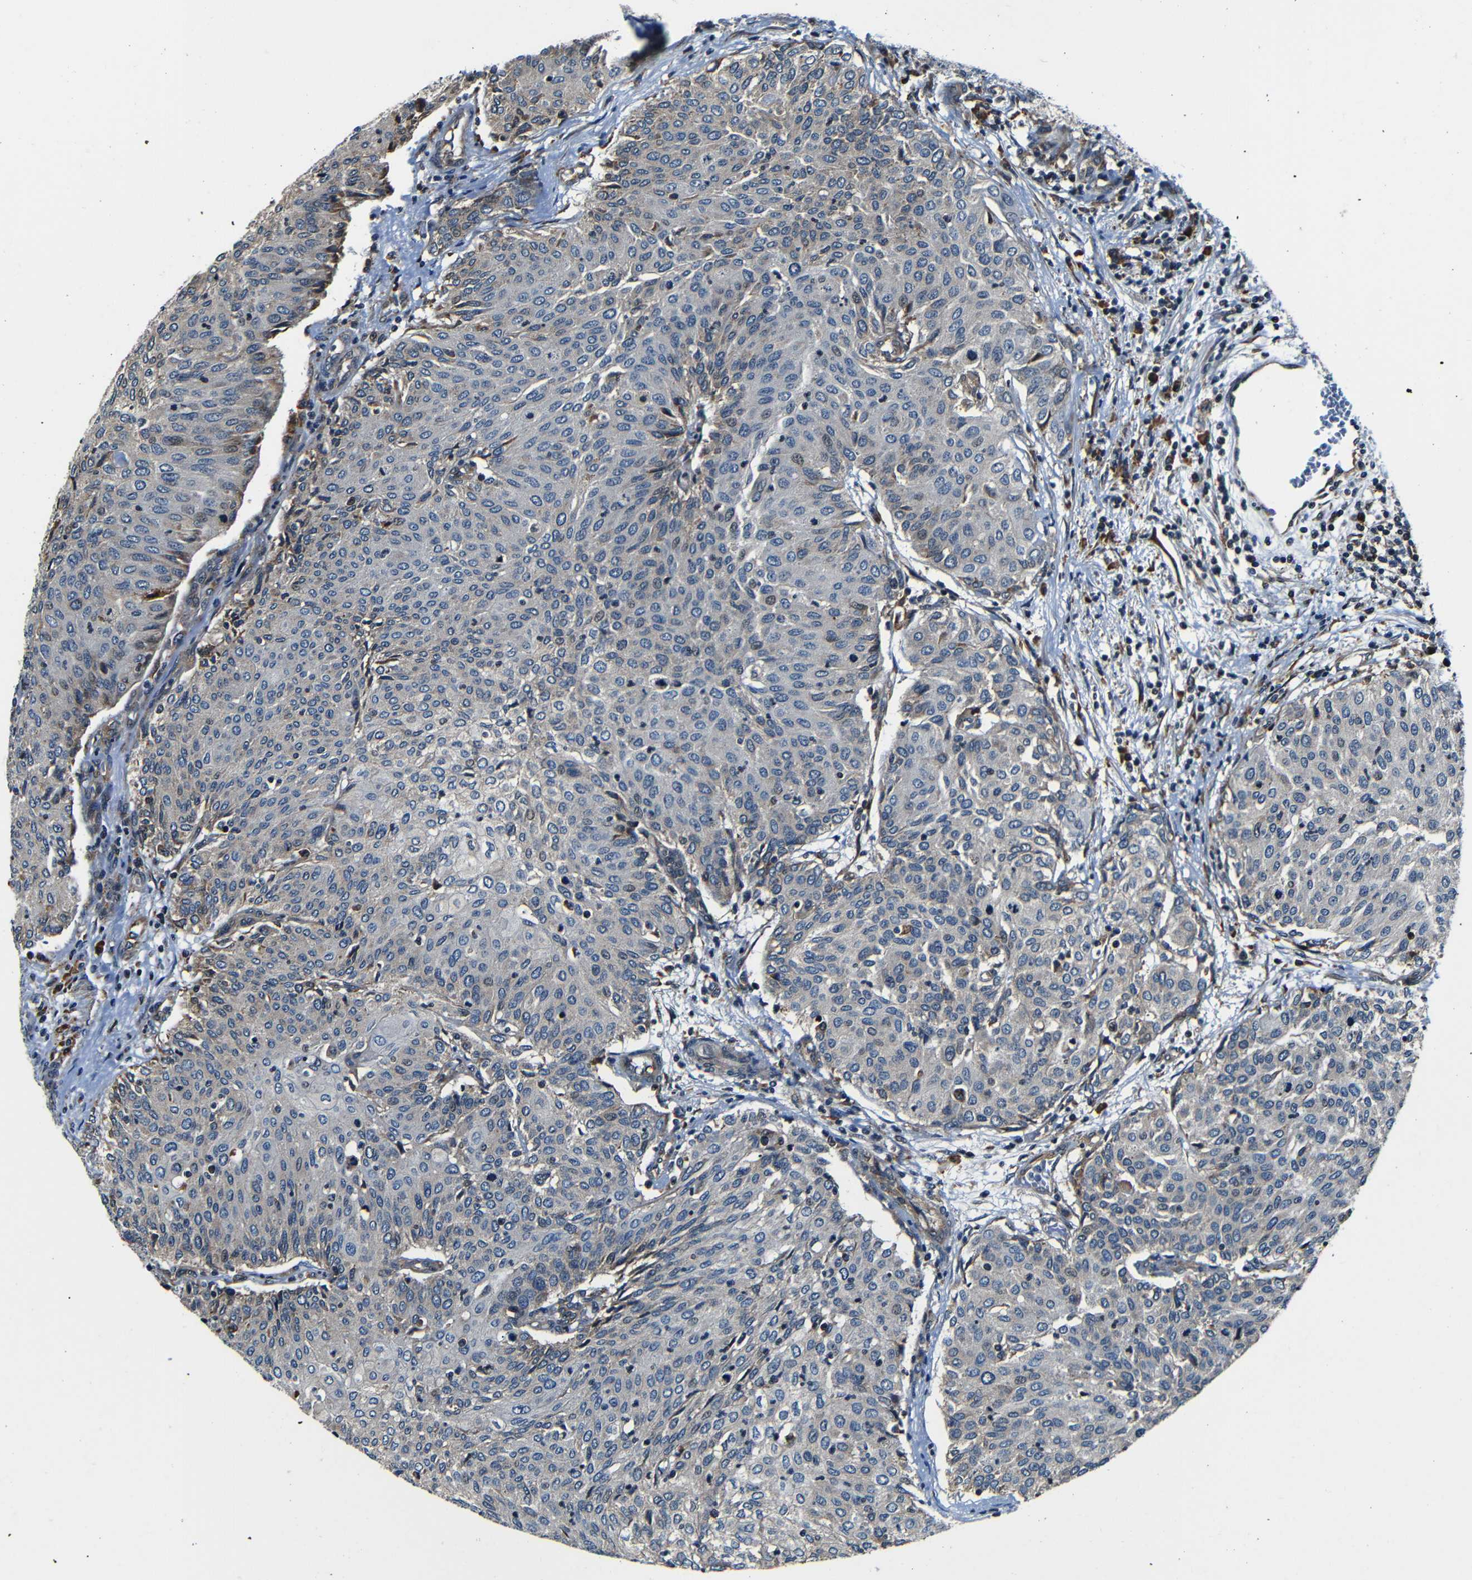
{"staining": {"intensity": "weak", "quantity": "<25%", "location": "cytoplasmic/membranous"}, "tissue": "urothelial cancer", "cell_type": "Tumor cells", "image_type": "cancer", "snomed": [{"axis": "morphology", "description": "Urothelial carcinoma, Low grade"}, {"axis": "topography", "description": "Urinary bladder"}], "caption": "Urothelial cancer stained for a protein using immunohistochemistry demonstrates no expression tumor cells.", "gene": "NCBP3", "patient": {"sex": "female", "age": 79}}